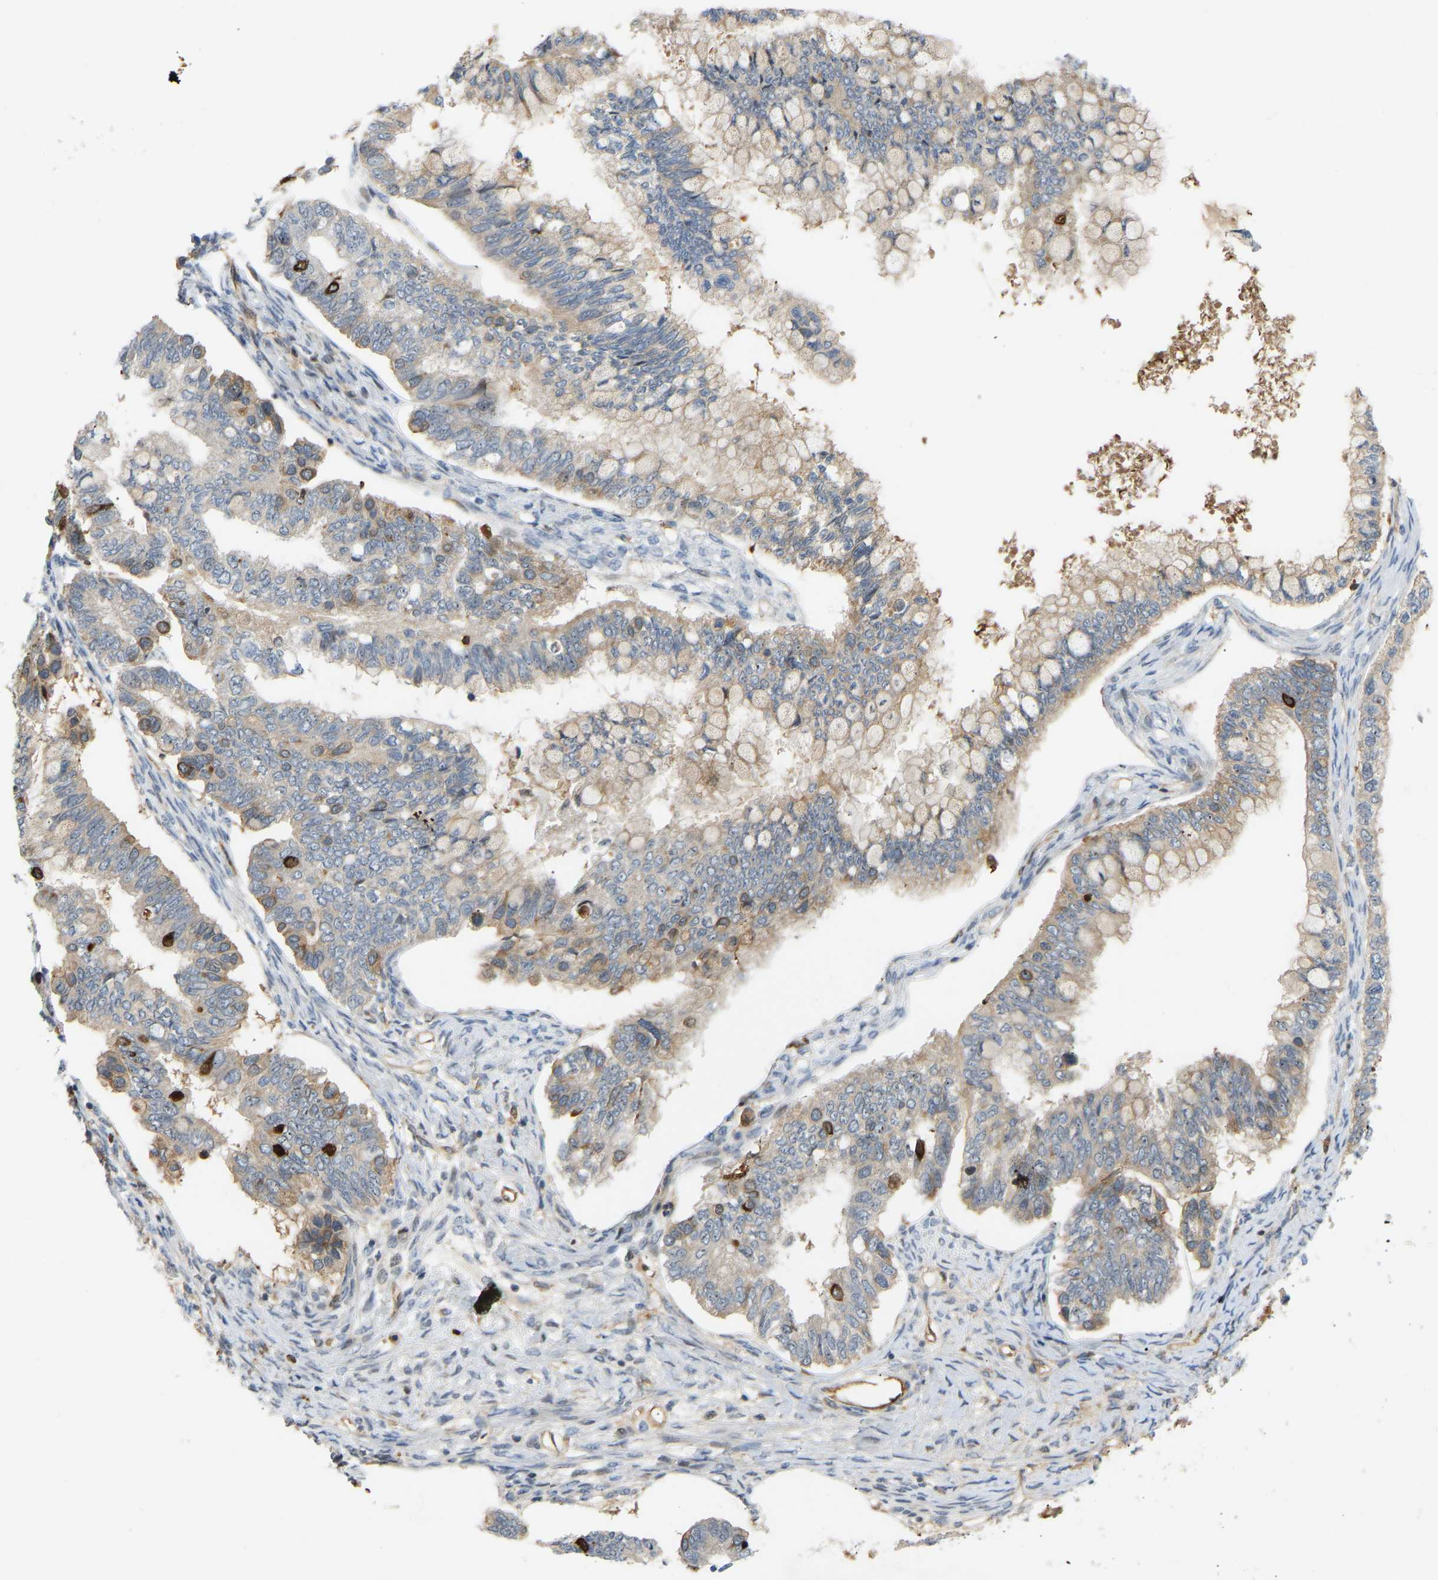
{"staining": {"intensity": "weak", "quantity": "25%-75%", "location": "cytoplasmic/membranous"}, "tissue": "ovarian cancer", "cell_type": "Tumor cells", "image_type": "cancer", "snomed": [{"axis": "morphology", "description": "Cystadenocarcinoma, mucinous, NOS"}, {"axis": "topography", "description": "Ovary"}], "caption": "Weak cytoplasmic/membranous expression for a protein is appreciated in about 25%-75% of tumor cells of ovarian cancer (mucinous cystadenocarcinoma) using immunohistochemistry (IHC).", "gene": "PLCG2", "patient": {"sex": "female", "age": 80}}